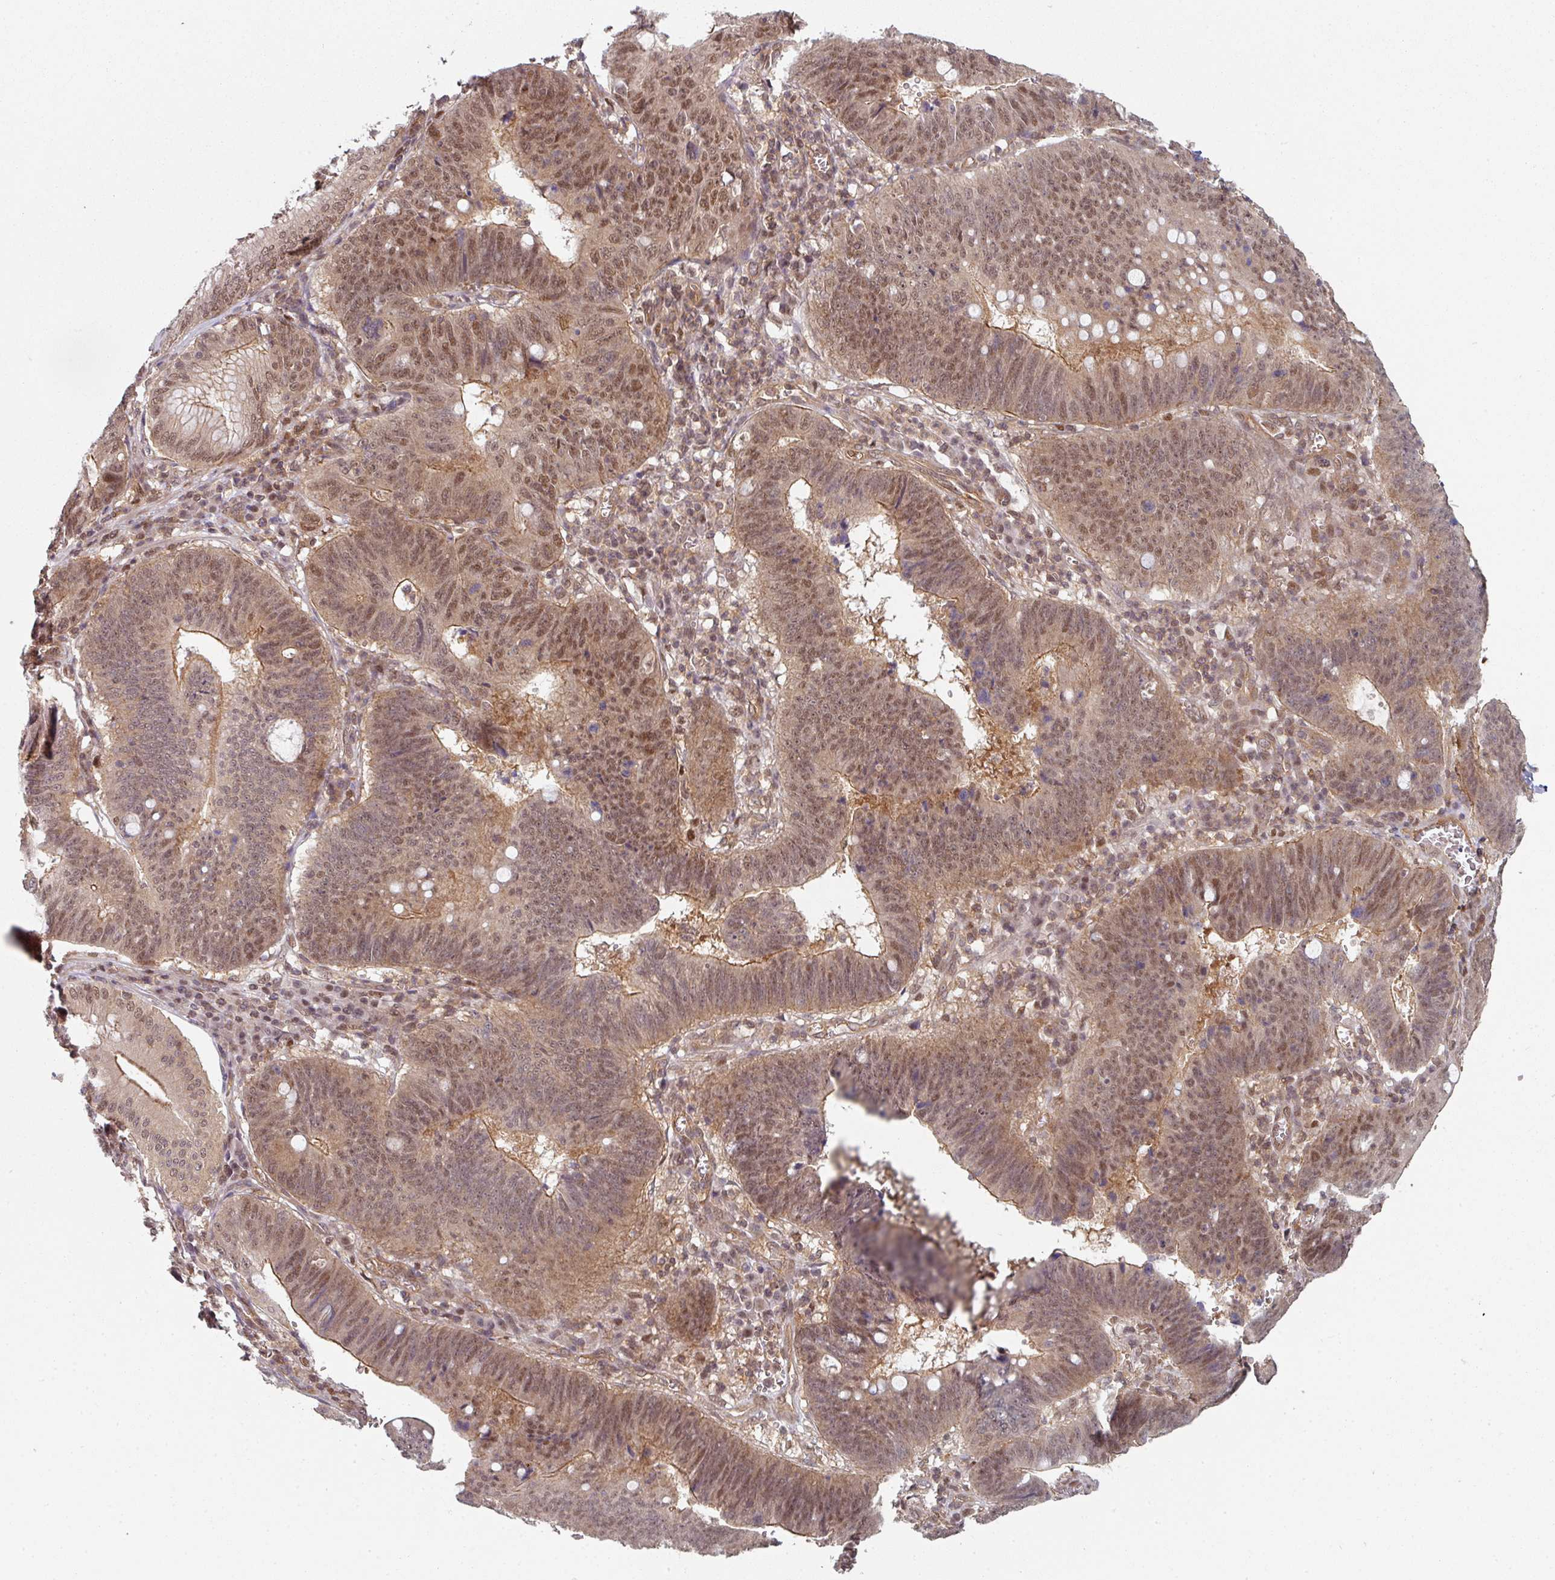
{"staining": {"intensity": "moderate", "quantity": ">75%", "location": "cytoplasmic/membranous,nuclear"}, "tissue": "stomach cancer", "cell_type": "Tumor cells", "image_type": "cancer", "snomed": [{"axis": "morphology", "description": "Adenocarcinoma, NOS"}, {"axis": "topography", "description": "Stomach"}], "caption": "Human stomach cancer stained with a brown dye exhibits moderate cytoplasmic/membranous and nuclear positive expression in approximately >75% of tumor cells.", "gene": "PSME3IP1", "patient": {"sex": "male", "age": 59}}